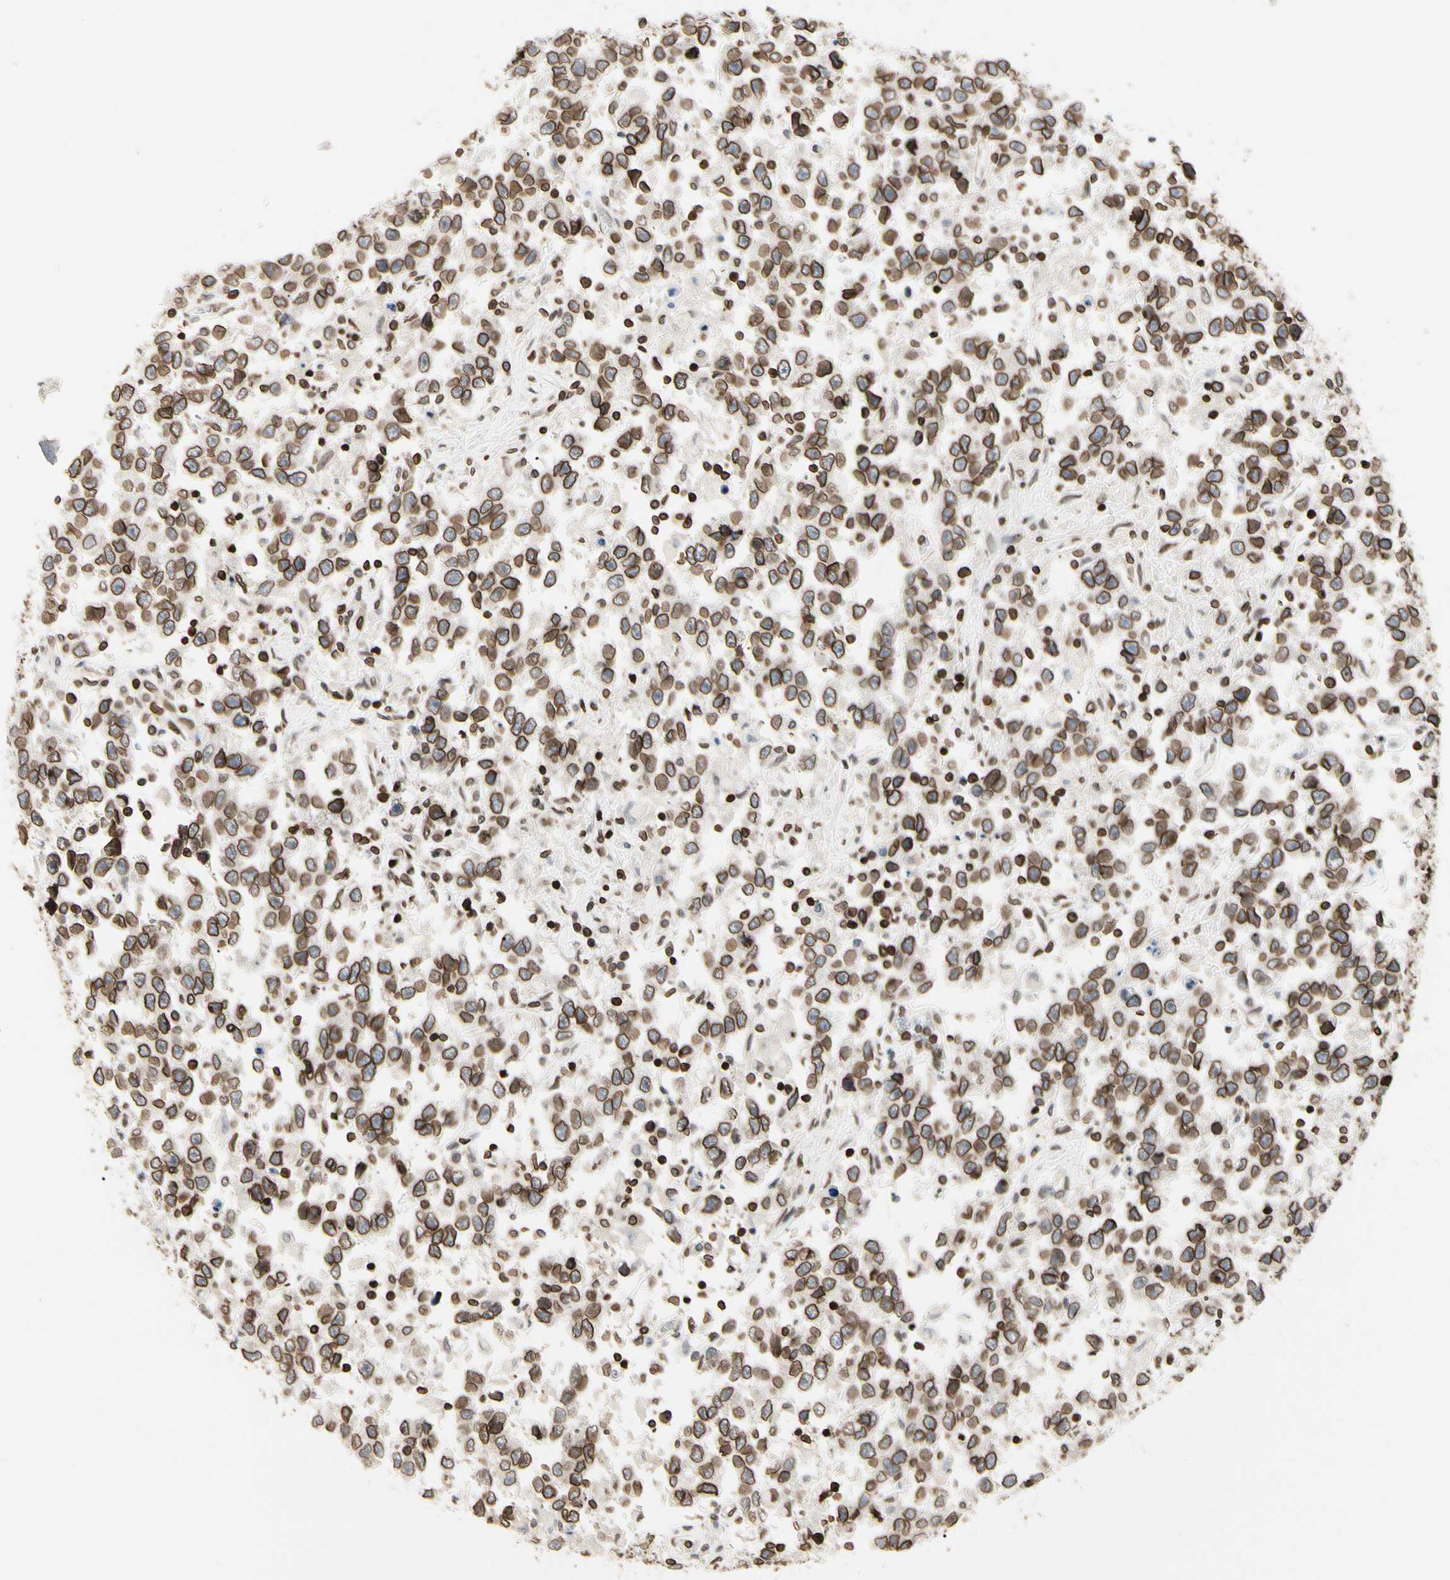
{"staining": {"intensity": "strong", "quantity": ">75%", "location": "cytoplasmic/membranous,nuclear"}, "tissue": "testis cancer", "cell_type": "Tumor cells", "image_type": "cancer", "snomed": [{"axis": "morphology", "description": "Seminoma, NOS"}, {"axis": "topography", "description": "Testis"}], "caption": "Protein expression analysis of testis cancer (seminoma) demonstrates strong cytoplasmic/membranous and nuclear positivity in about >75% of tumor cells.", "gene": "TMPO", "patient": {"sex": "male", "age": 41}}